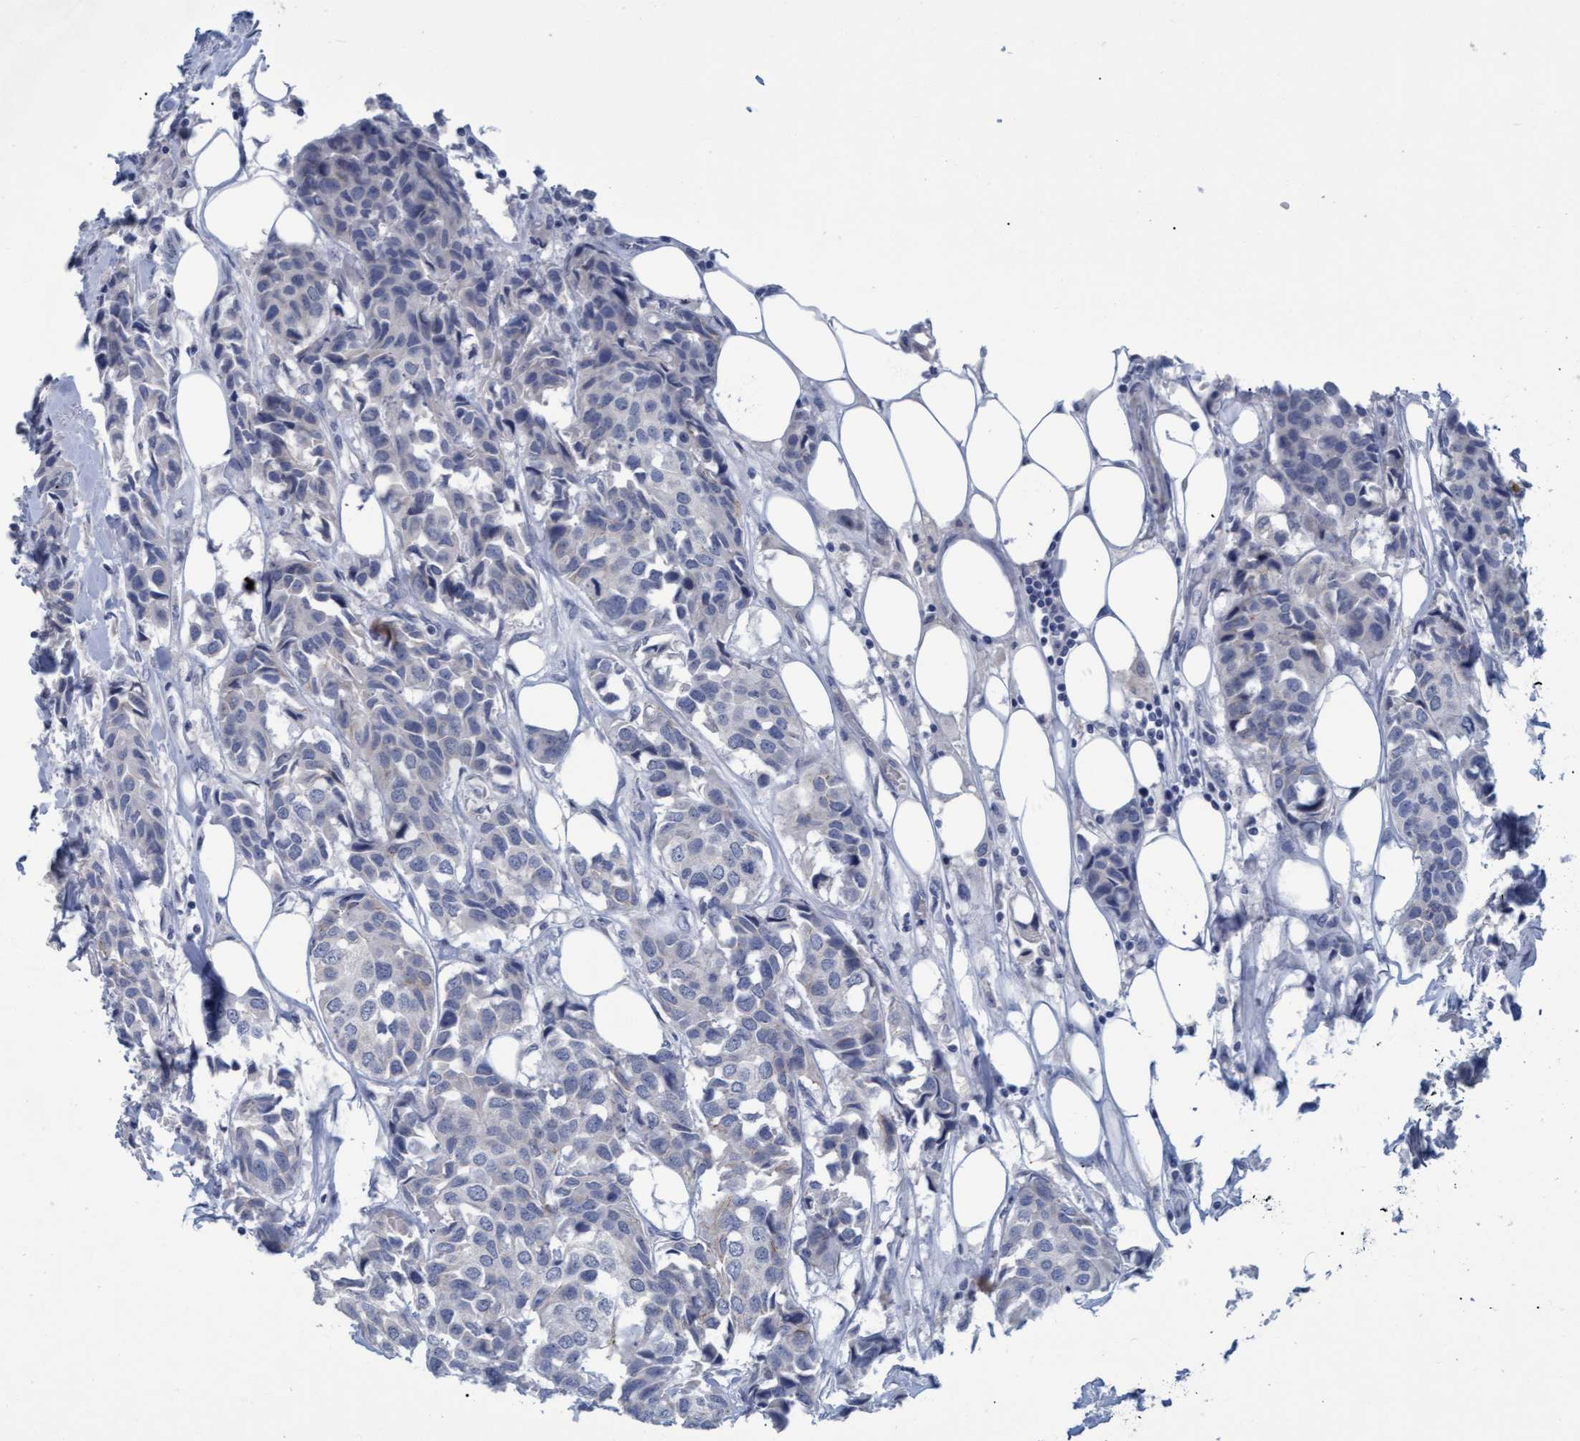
{"staining": {"intensity": "negative", "quantity": "none", "location": "none"}, "tissue": "breast cancer", "cell_type": "Tumor cells", "image_type": "cancer", "snomed": [{"axis": "morphology", "description": "Duct carcinoma"}, {"axis": "topography", "description": "Breast"}], "caption": "Breast intraductal carcinoma was stained to show a protein in brown. There is no significant expression in tumor cells.", "gene": "SSTR3", "patient": {"sex": "female", "age": 80}}